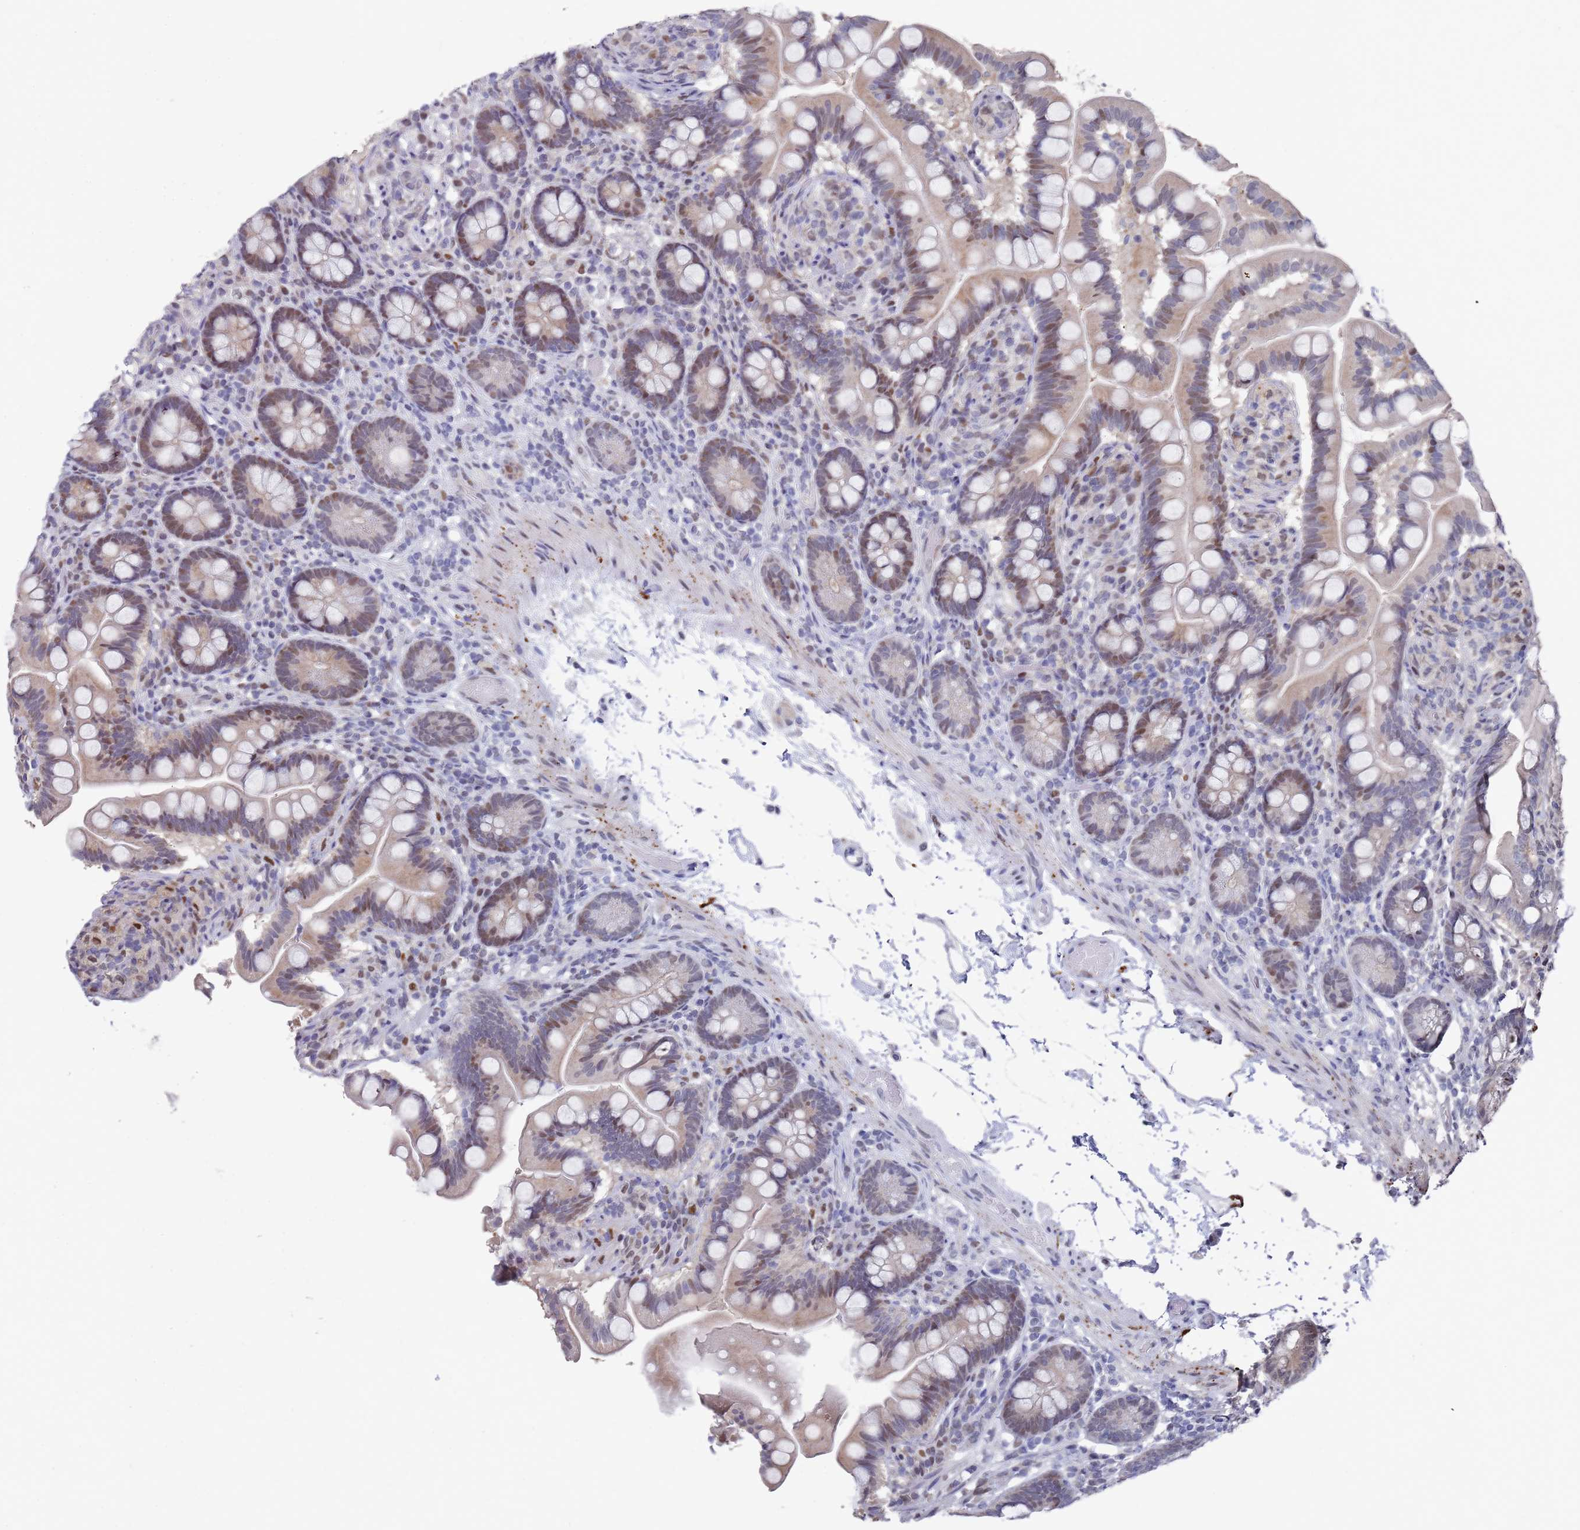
{"staining": {"intensity": "moderate", "quantity": "25%-75%", "location": "nuclear"}, "tissue": "small intestine", "cell_type": "Glandular cells", "image_type": "normal", "snomed": [{"axis": "morphology", "description": "Normal tissue, NOS"}, {"axis": "topography", "description": "Small intestine"}], "caption": "Immunohistochemical staining of benign human small intestine reveals medium levels of moderate nuclear positivity in approximately 25%-75% of glandular cells.", "gene": "COPS6", "patient": {"sex": "female", "age": 64}}